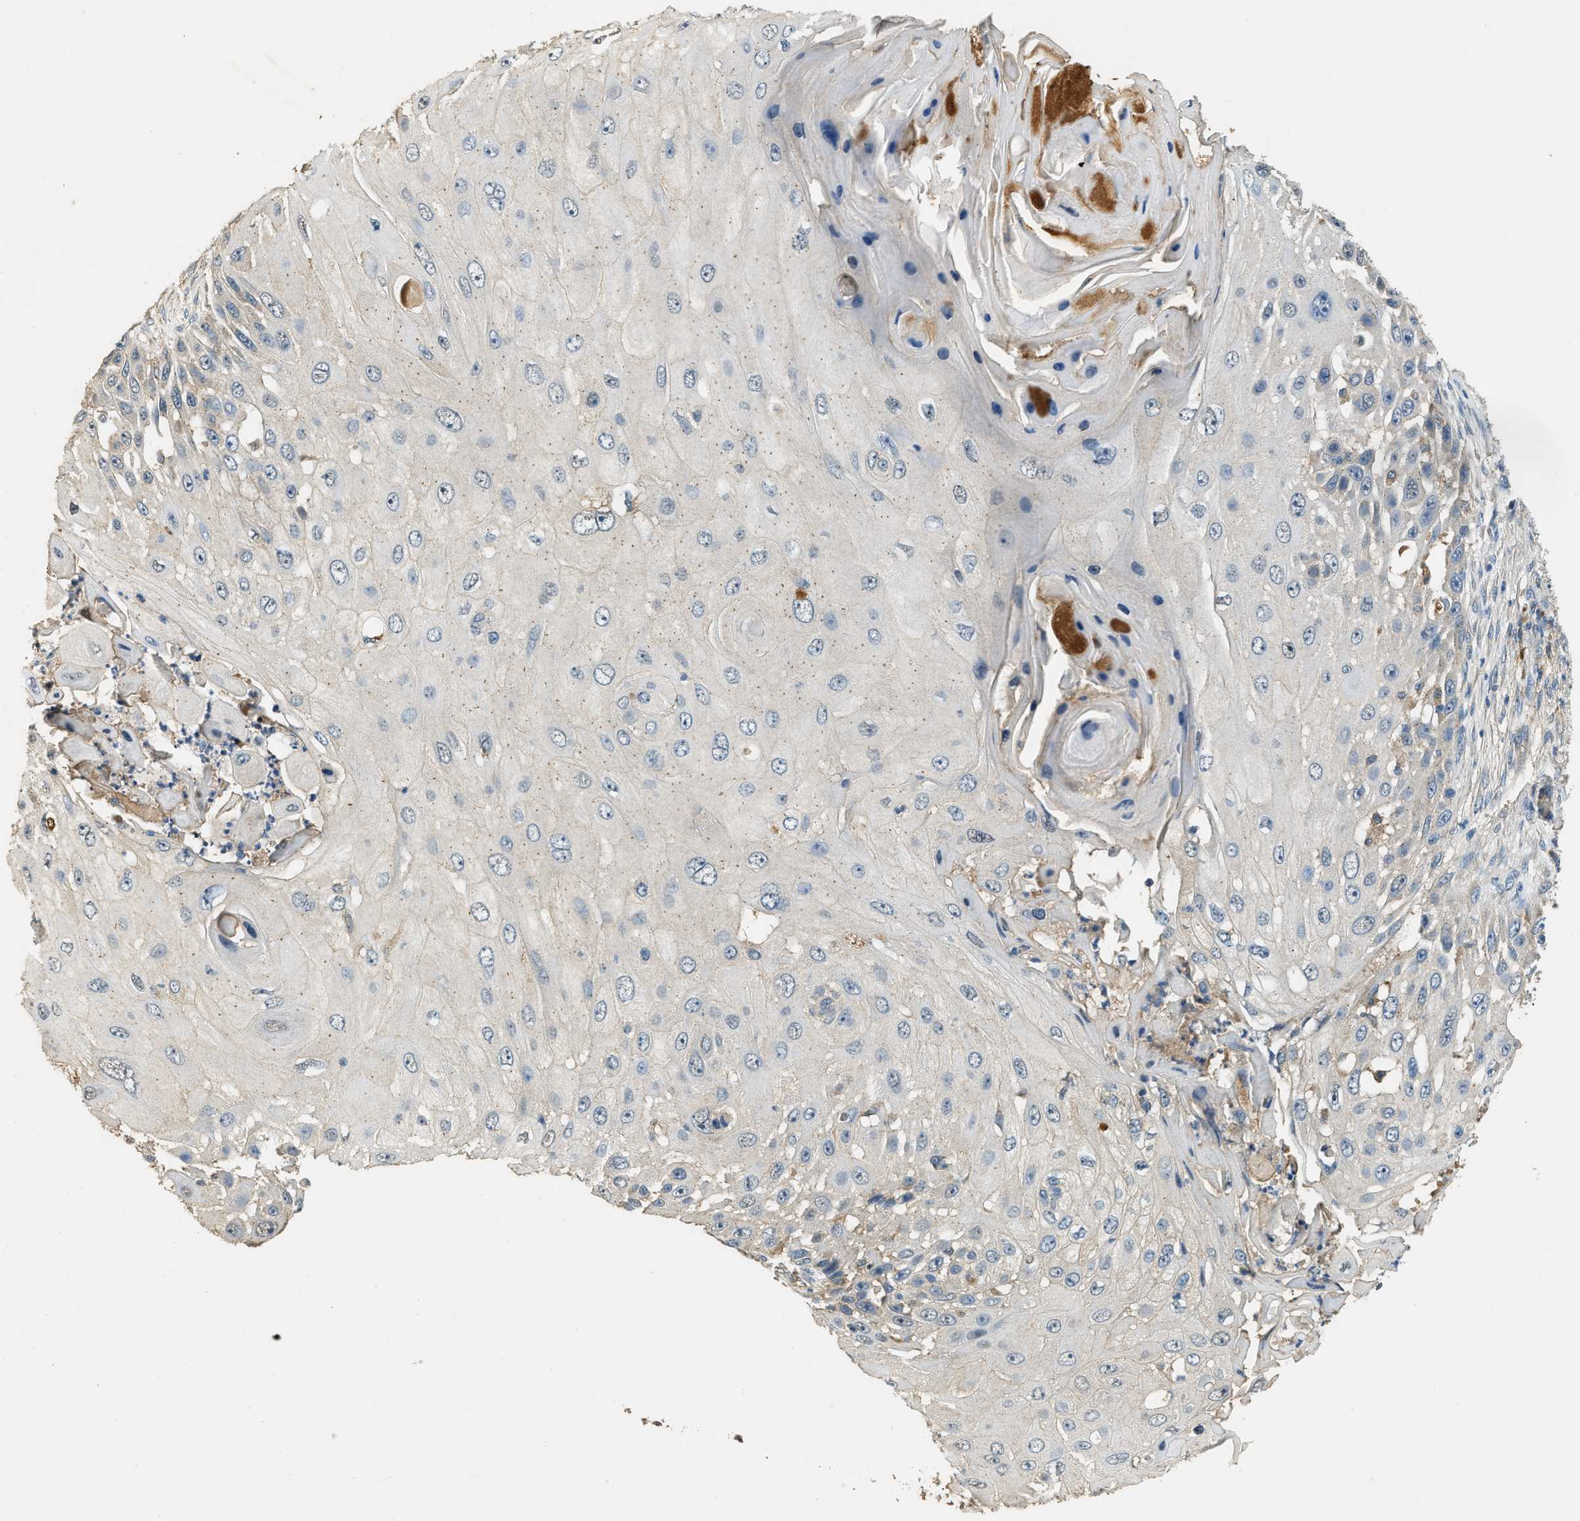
{"staining": {"intensity": "negative", "quantity": "none", "location": "none"}, "tissue": "skin cancer", "cell_type": "Tumor cells", "image_type": "cancer", "snomed": [{"axis": "morphology", "description": "Squamous cell carcinoma, NOS"}, {"axis": "topography", "description": "Skin"}], "caption": "This is a histopathology image of IHC staining of skin squamous cell carcinoma, which shows no expression in tumor cells.", "gene": "CFLAR", "patient": {"sex": "female", "age": 44}}